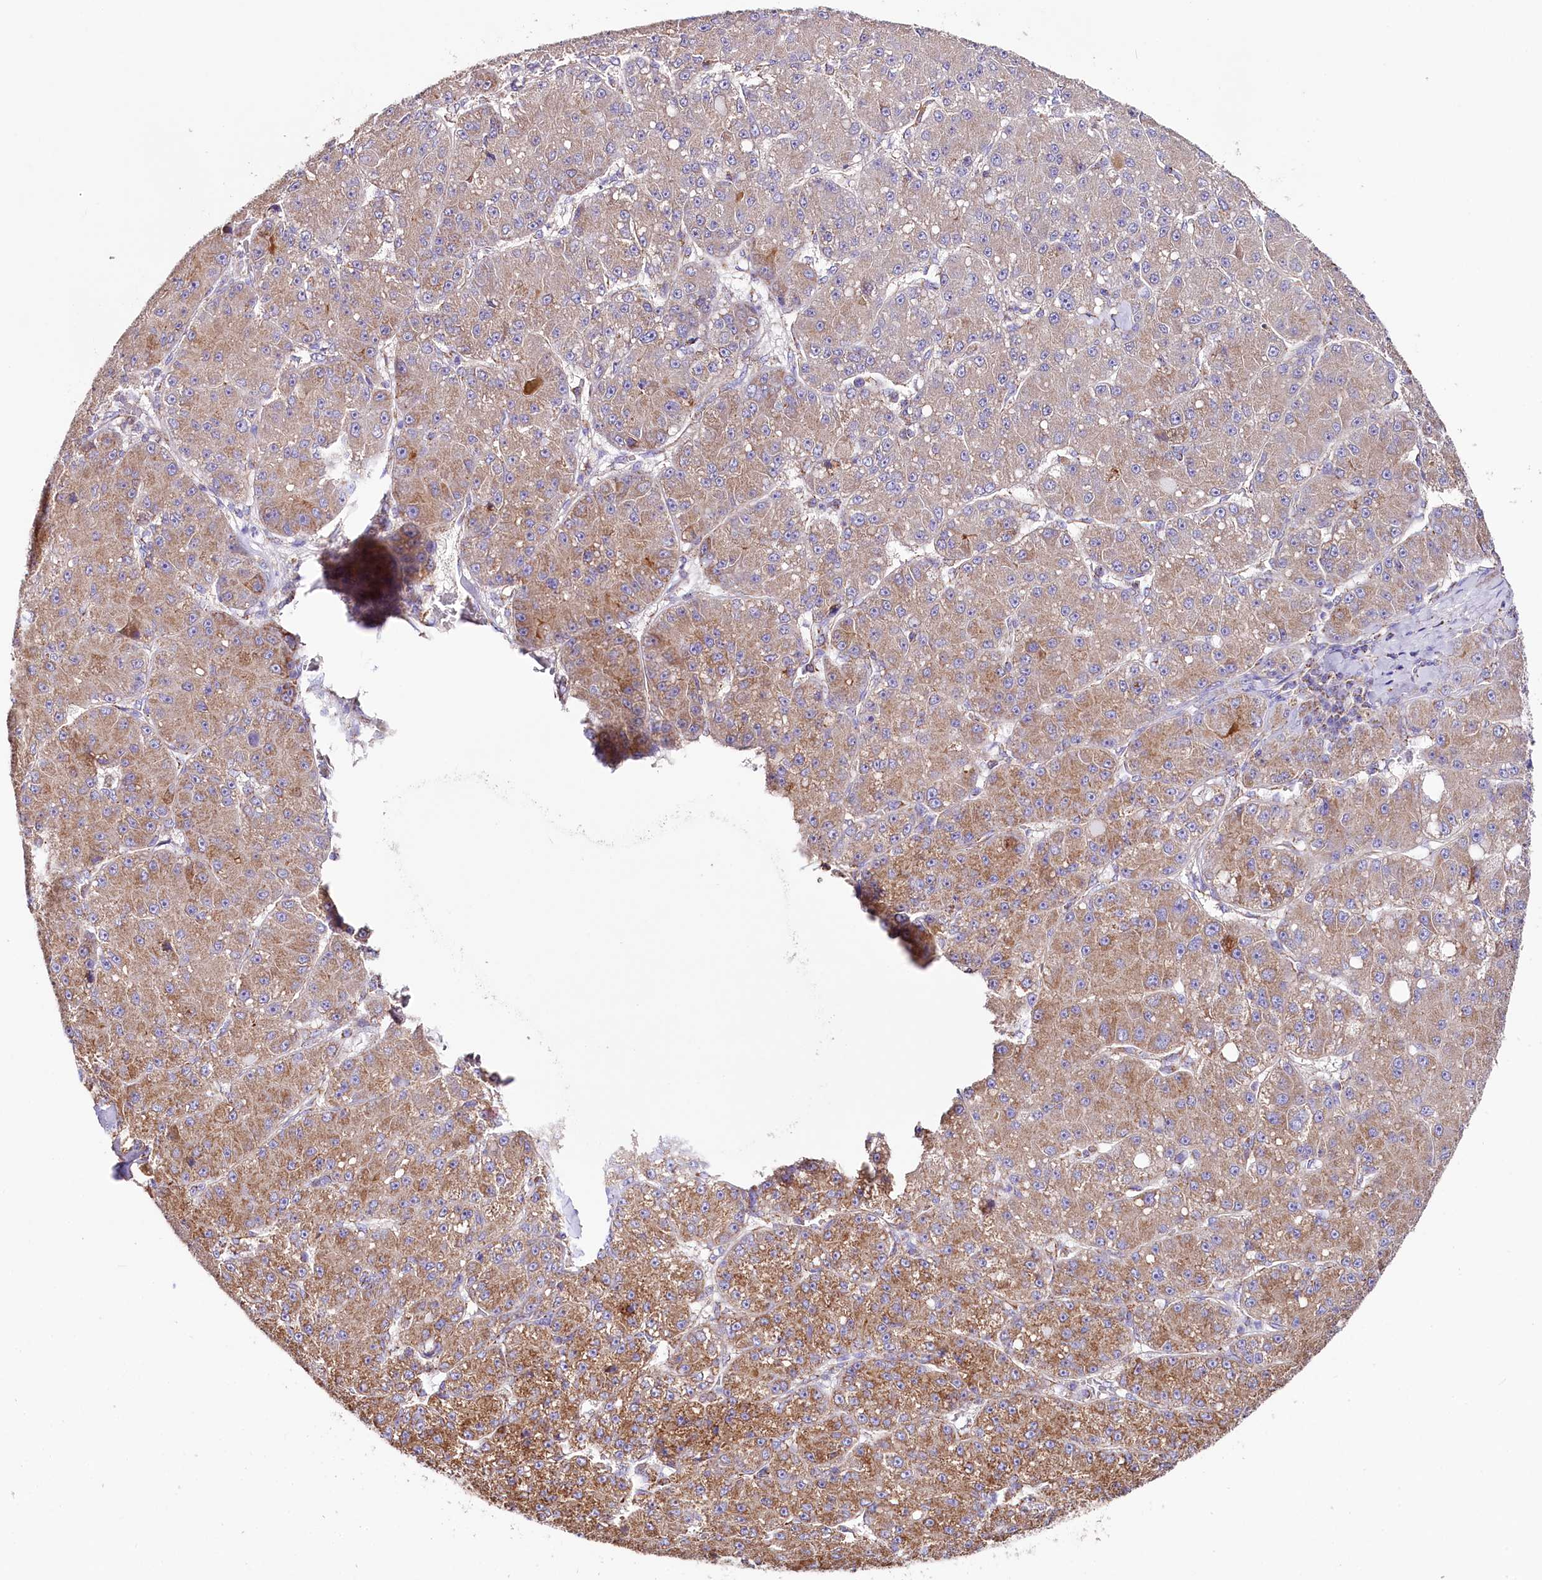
{"staining": {"intensity": "moderate", "quantity": ">75%", "location": "cytoplasmic/membranous"}, "tissue": "liver cancer", "cell_type": "Tumor cells", "image_type": "cancer", "snomed": [{"axis": "morphology", "description": "Carcinoma, Hepatocellular, NOS"}, {"axis": "topography", "description": "Liver"}], "caption": "Liver cancer (hepatocellular carcinoma) stained with DAB immunohistochemistry (IHC) demonstrates medium levels of moderate cytoplasmic/membranous expression in about >75% of tumor cells. (Brightfield microscopy of DAB IHC at high magnification).", "gene": "APLP2", "patient": {"sex": "male", "age": 67}}